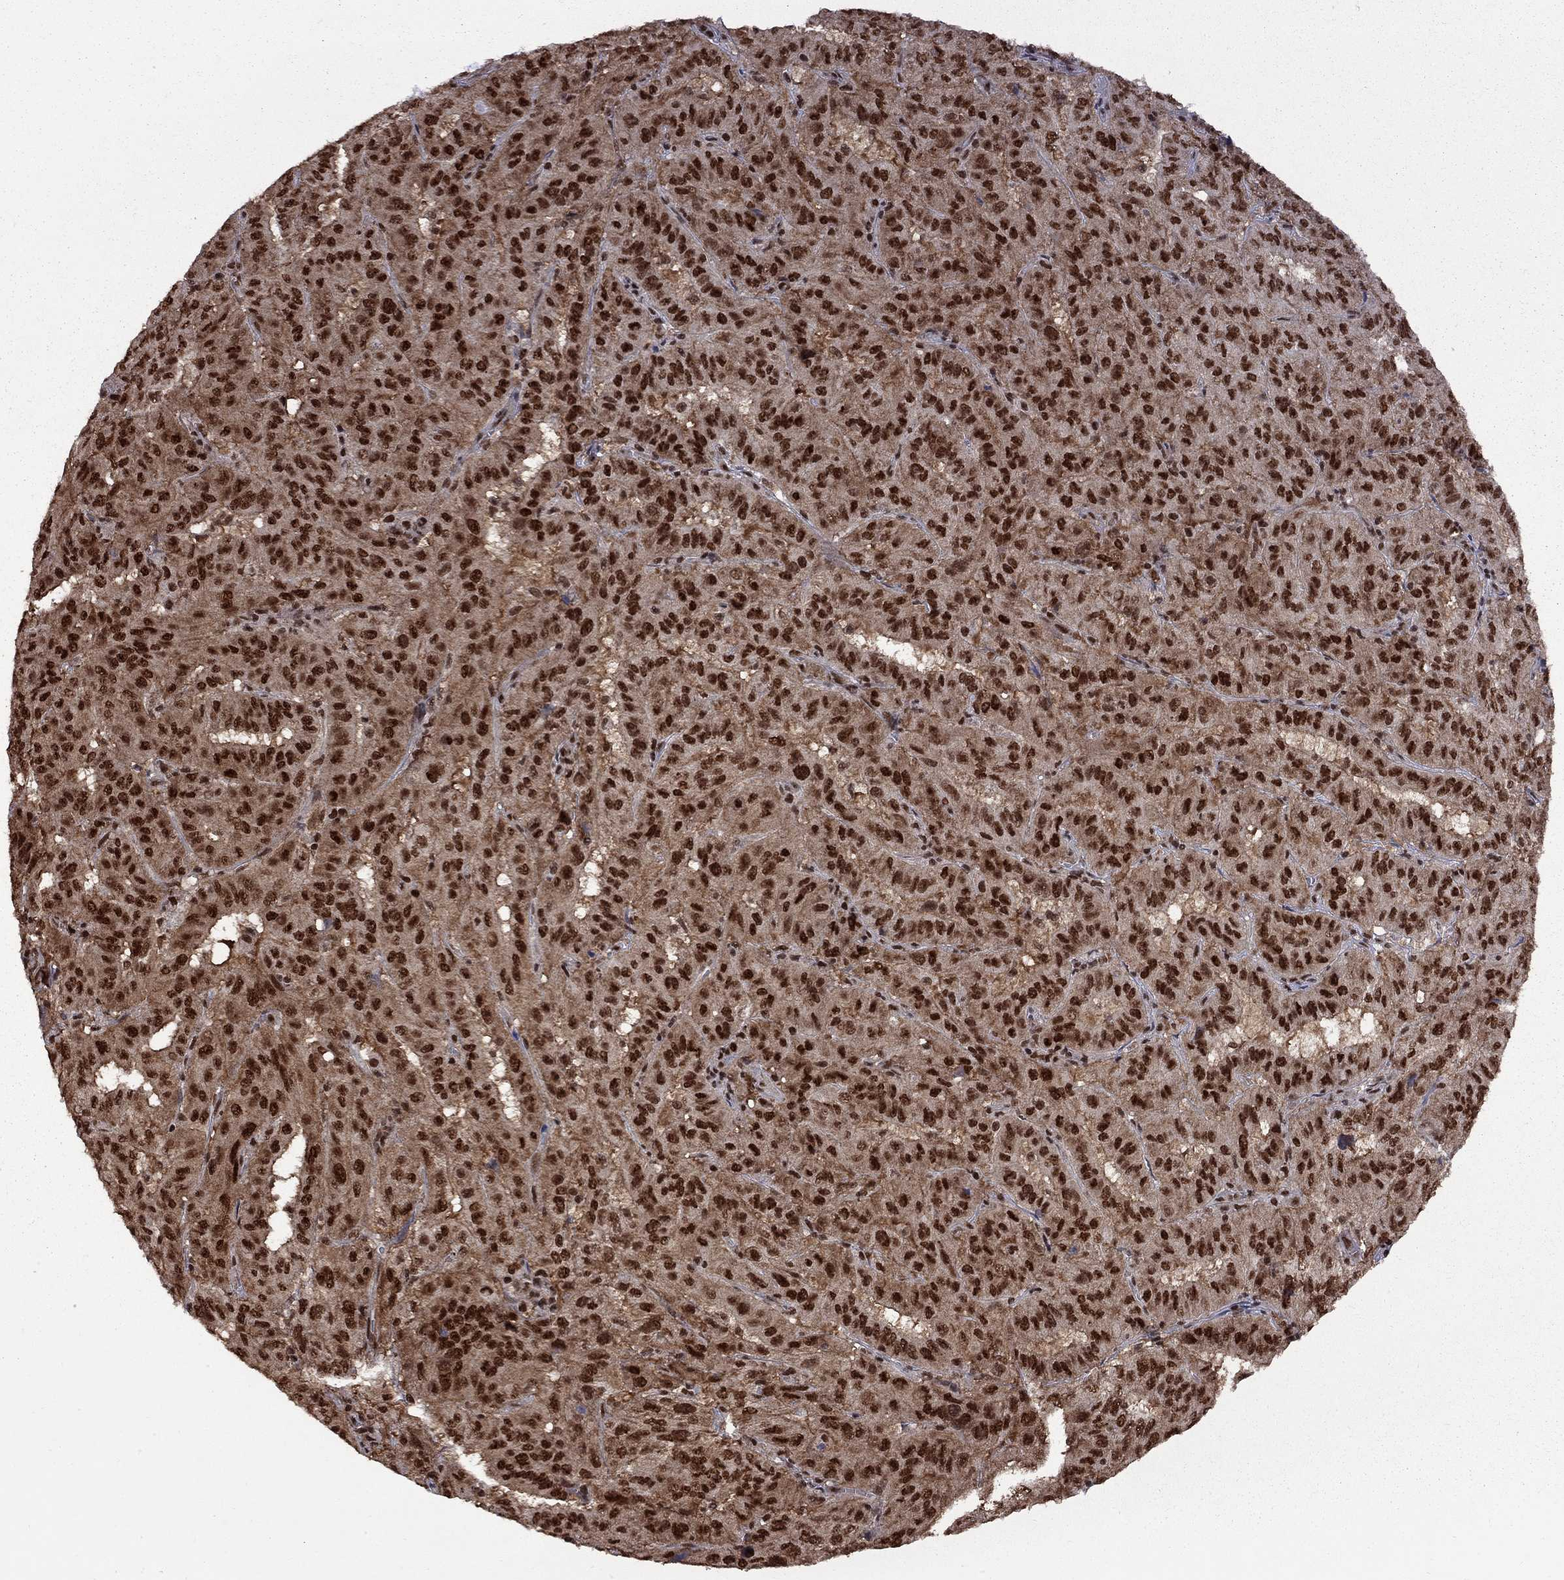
{"staining": {"intensity": "strong", "quantity": ">75%", "location": "nuclear"}, "tissue": "pancreatic cancer", "cell_type": "Tumor cells", "image_type": "cancer", "snomed": [{"axis": "morphology", "description": "Adenocarcinoma, NOS"}, {"axis": "topography", "description": "Pancreas"}], "caption": "Brown immunohistochemical staining in pancreatic cancer (adenocarcinoma) shows strong nuclear staining in about >75% of tumor cells.", "gene": "MED25", "patient": {"sex": "male", "age": 63}}